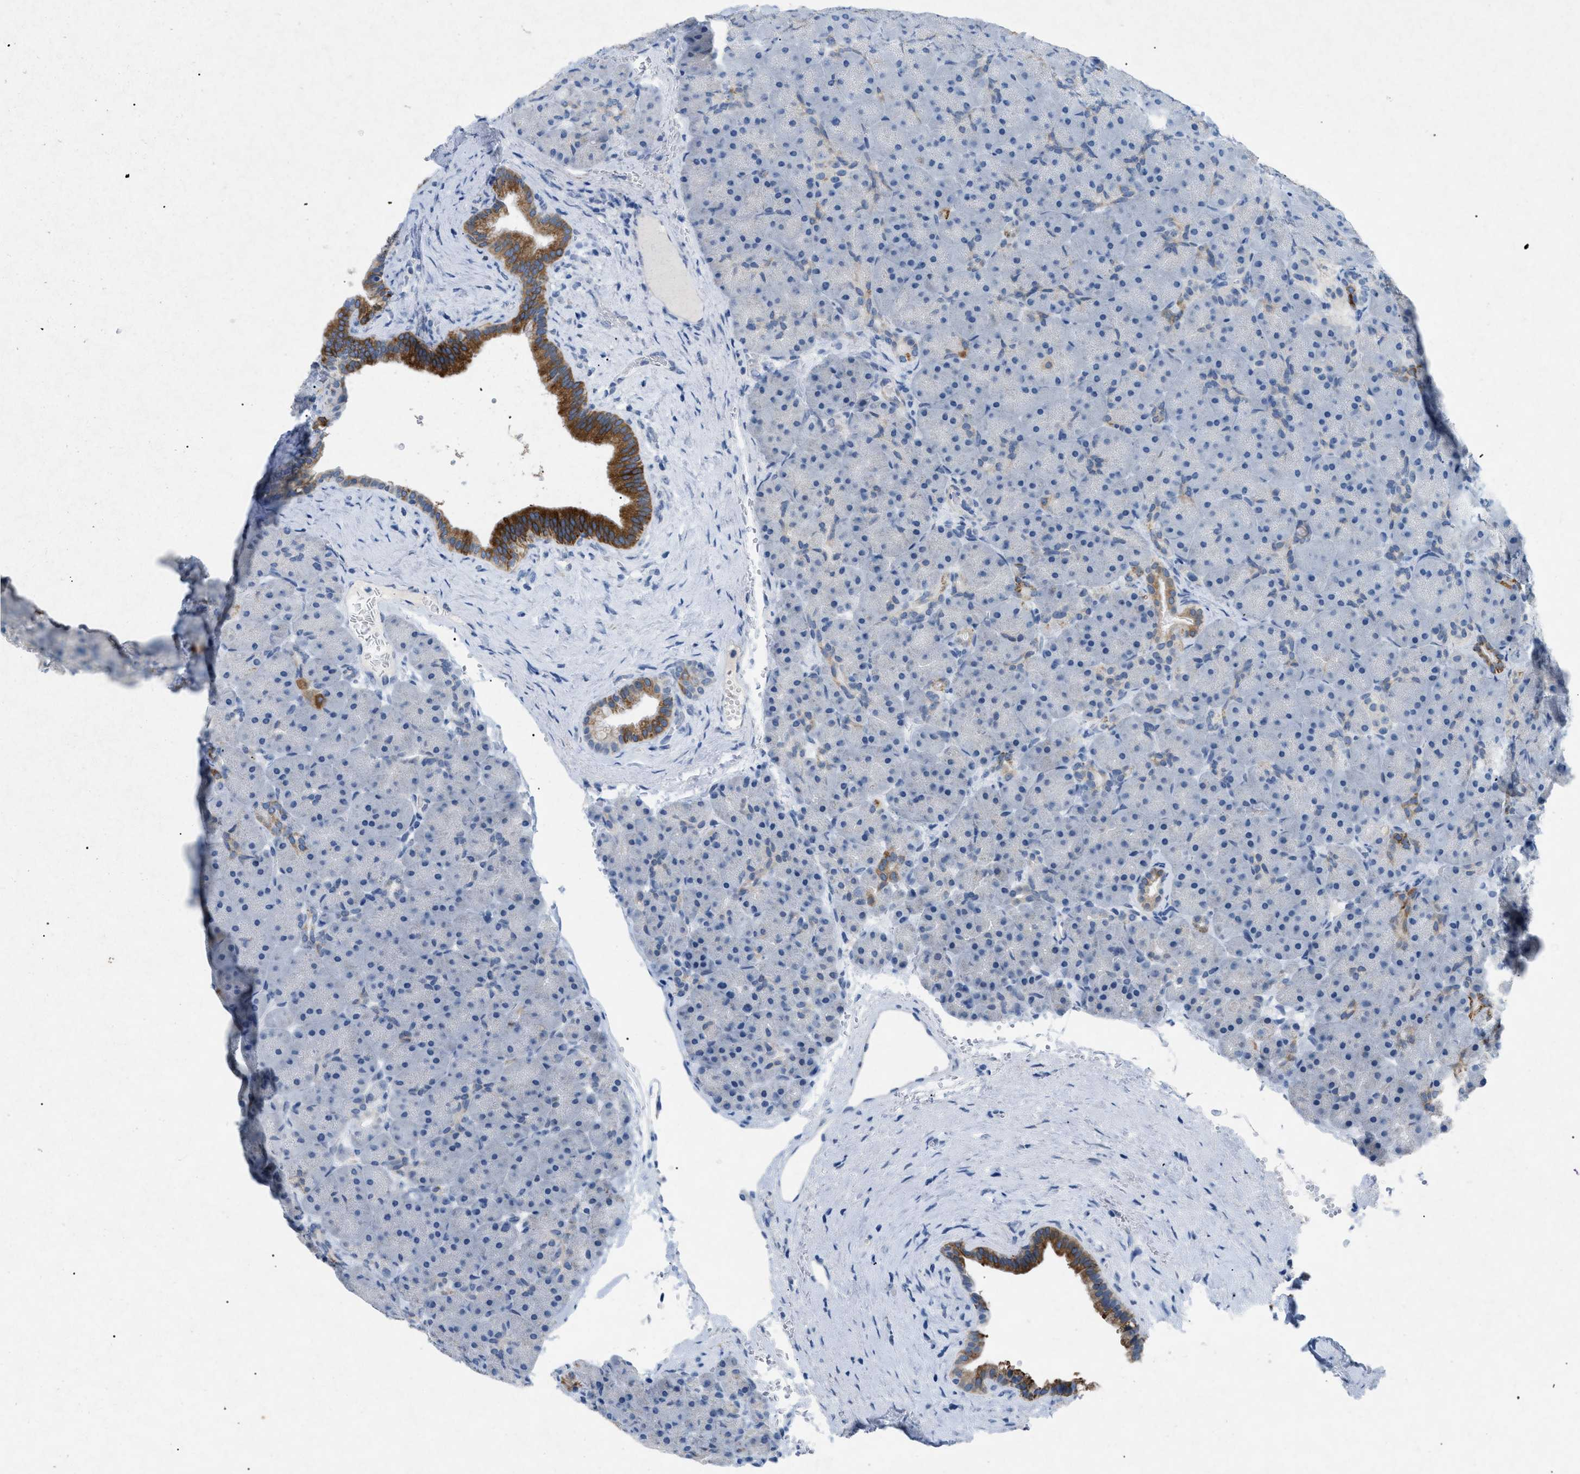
{"staining": {"intensity": "moderate", "quantity": "<25%", "location": "cytoplasmic/membranous"}, "tissue": "pancreas", "cell_type": "Exocrine glandular cells", "image_type": "normal", "snomed": [{"axis": "morphology", "description": "Normal tissue, NOS"}, {"axis": "topography", "description": "Pancreas"}], "caption": "Protein analysis of normal pancreas displays moderate cytoplasmic/membranous expression in about <25% of exocrine glandular cells. (Brightfield microscopy of DAB IHC at high magnification).", "gene": "TASOR", "patient": {"sex": "male", "age": 66}}